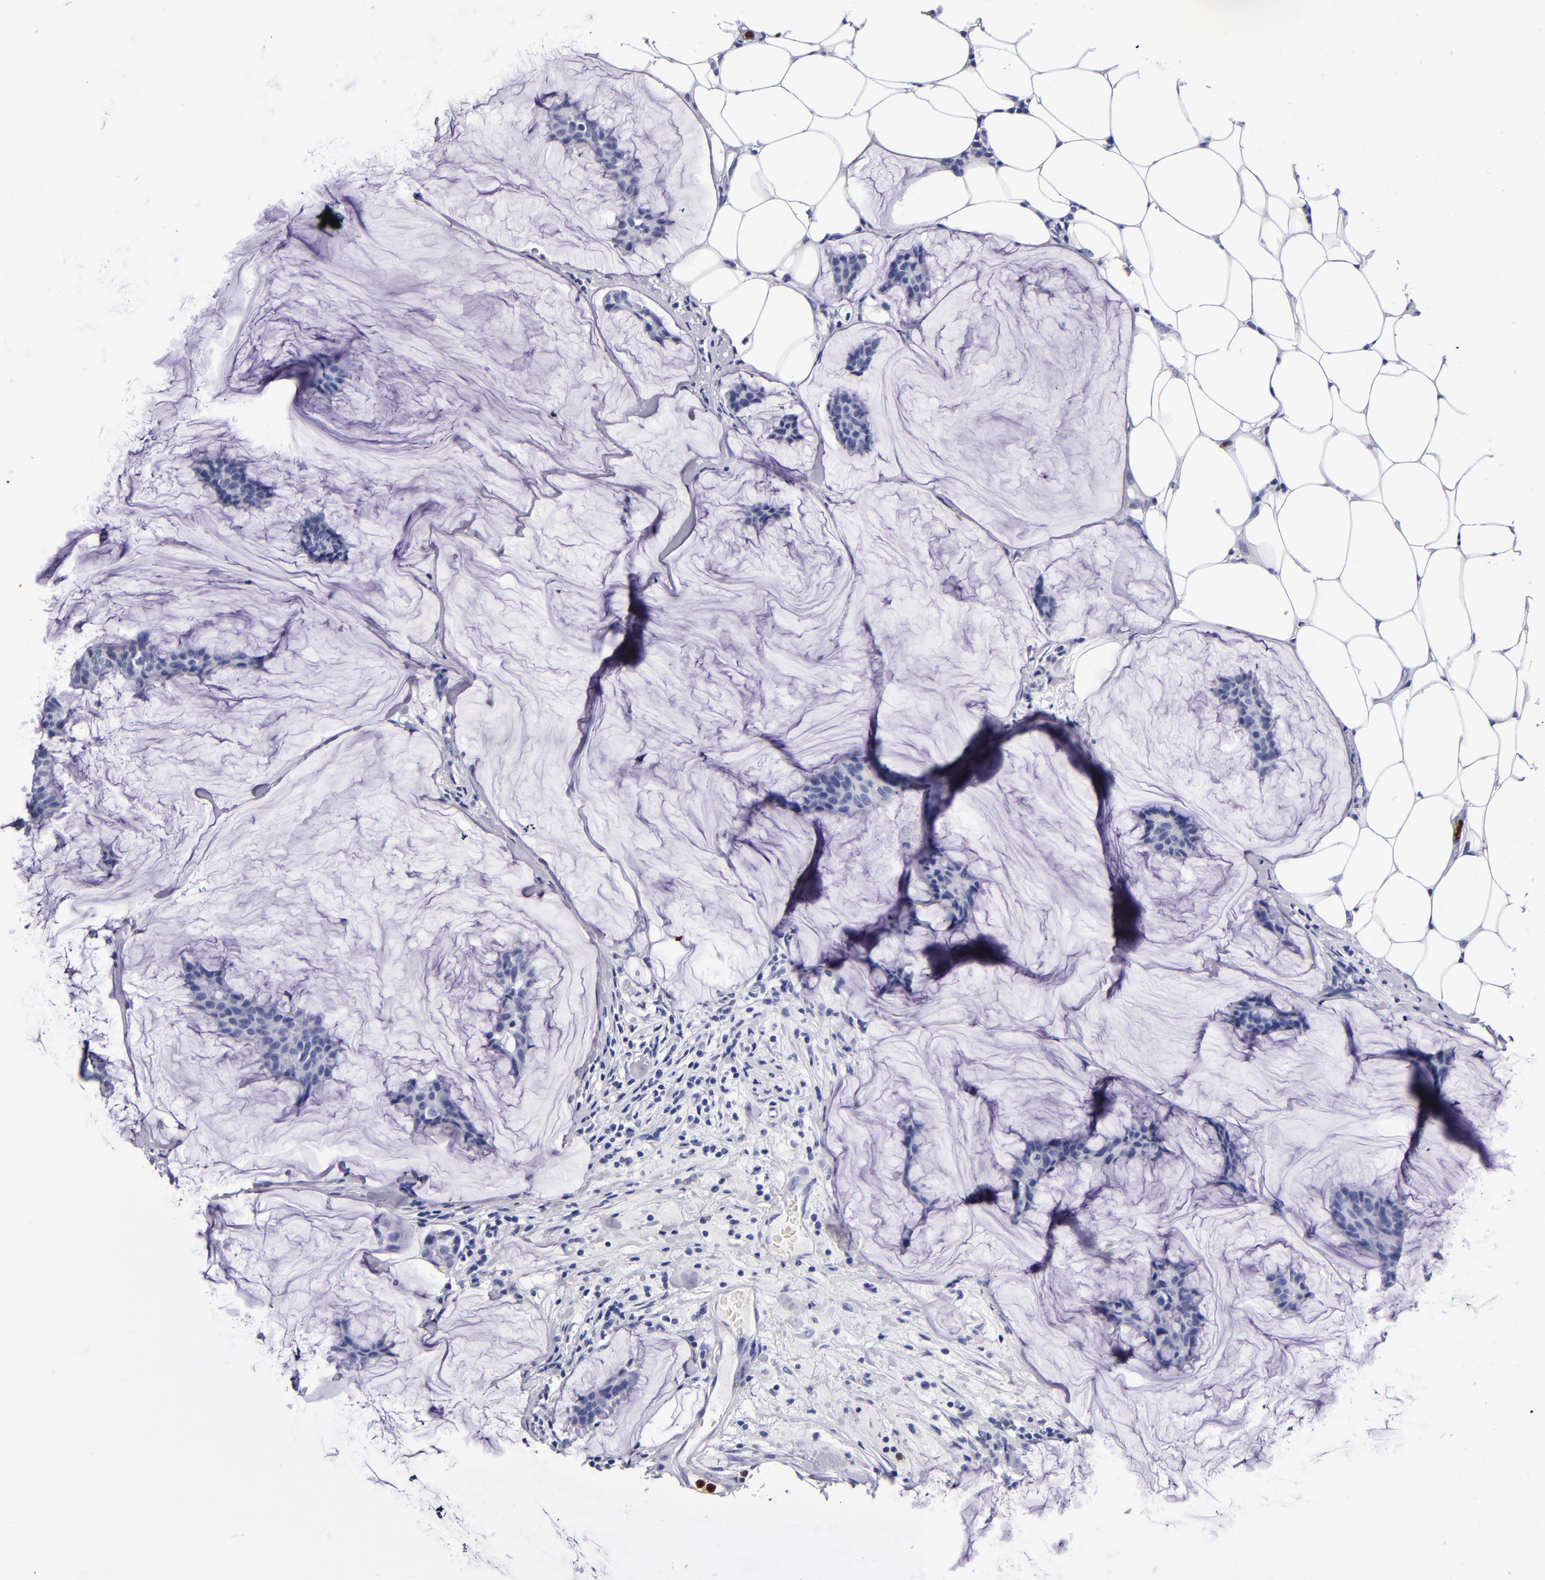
{"staining": {"intensity": "negative", "quantity": "none", "location": "none"}, "tissue": "breast cancer", "cell_type": "Tumor cells", "image_type": "cancer", "snomed": [{"axis": "morphology", "description": "Duct carcinoma"}, {"axis": "topography", "description": "Breast"}], "caption": "Immunohistochemistry (IHC) photomicrograph of breast infiltrating ductal carcinoma stained for a protein (brown), which reveals no expression in tumor cells. (DAB IHC with hematoxylin counter stain).", "gene": "S100A8", "patient": {"sex": "female", "age": 93}}